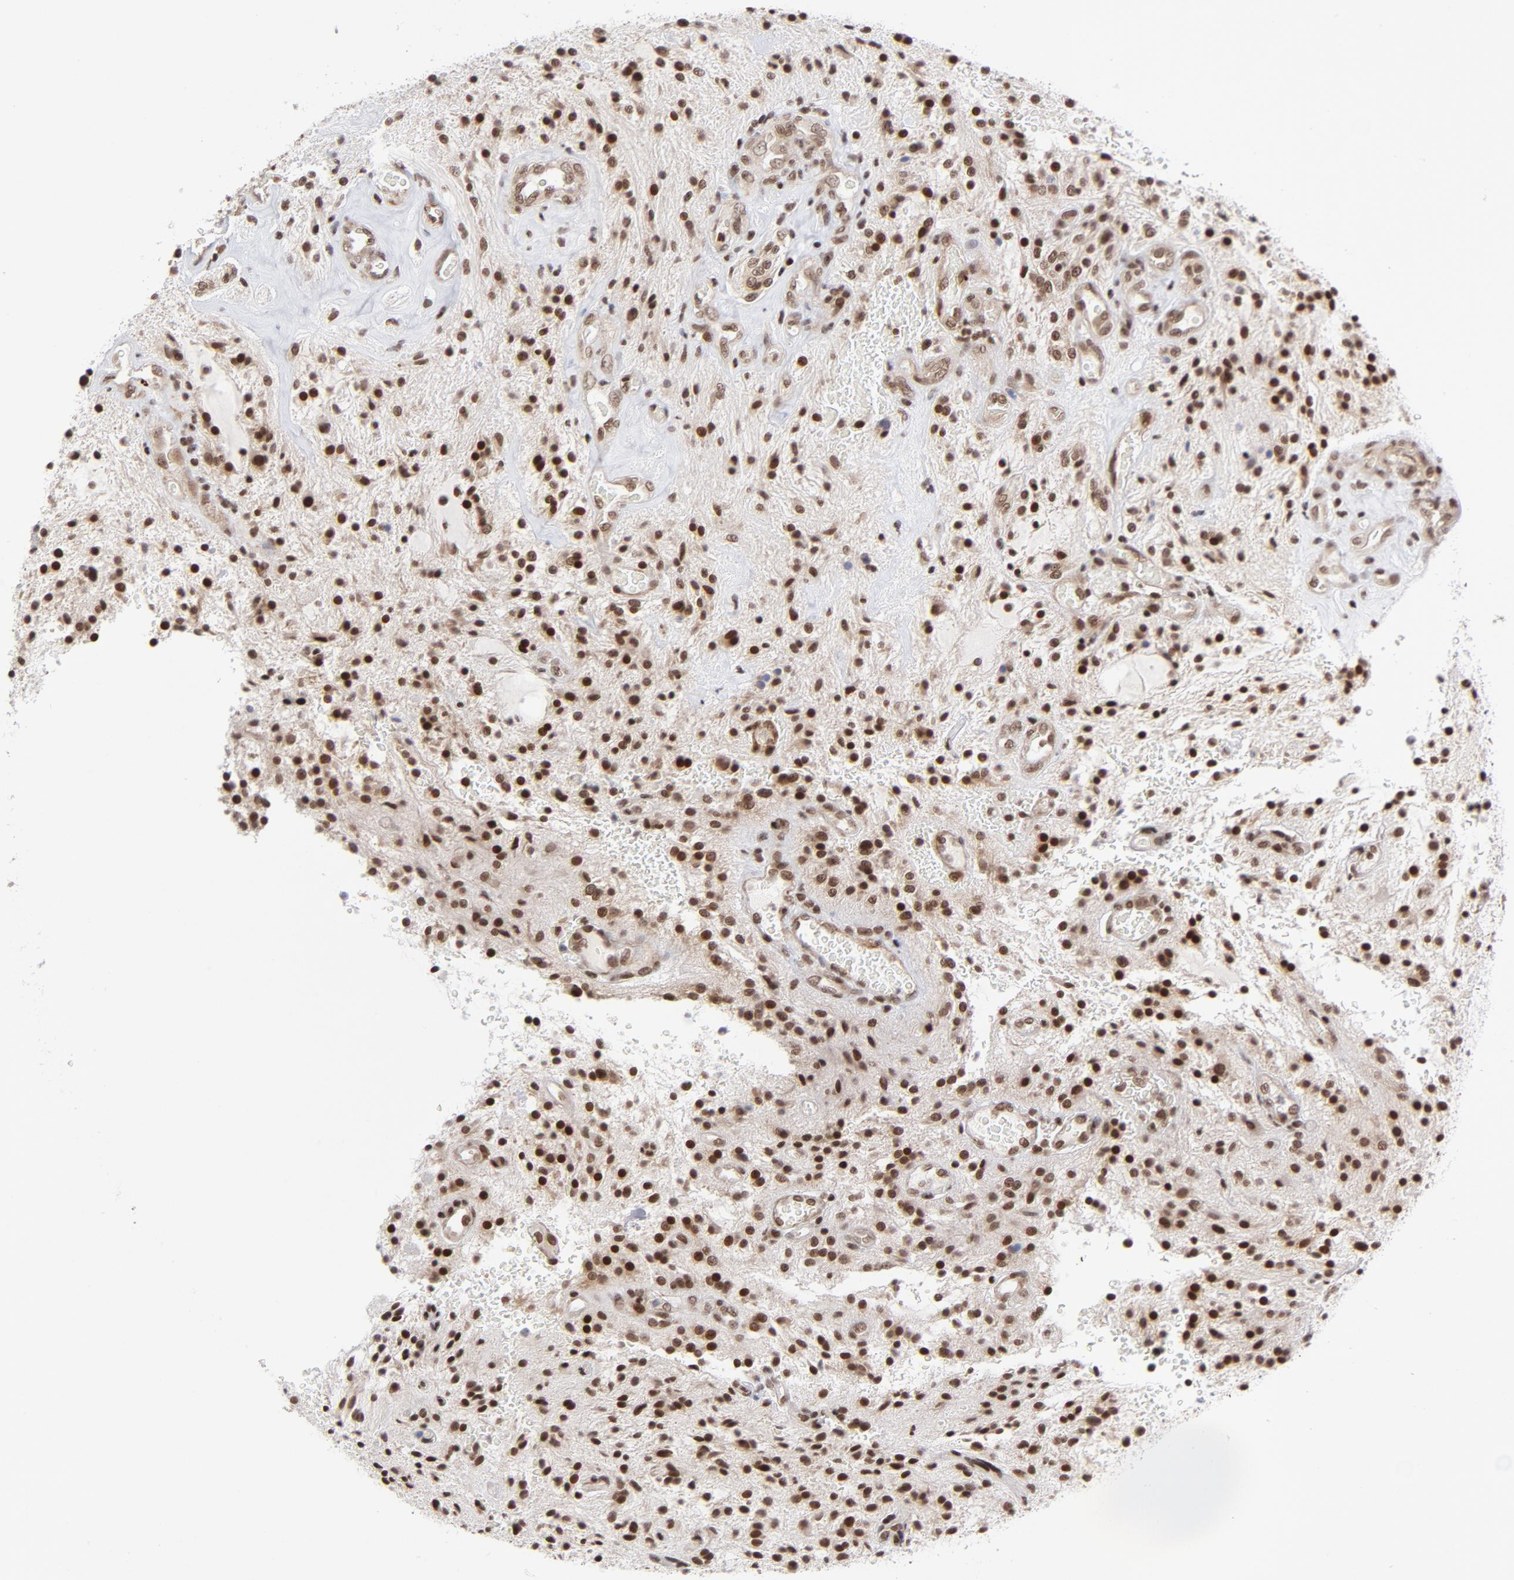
{"staining": {"intensity": "strong", "quantity": ">75%", "location": "nuclear"}, "tissue": "glioma", "cell_type": "Tumor cells", "image_type": "cancer", "snomed": [{"axis": "morphology", "description": "Glioma, malignant, NOS"}, {"axis": "topography", "description": "Cerebellum"}], "caption": "Tumor cells reveal high levels of strong nuclear expression in approximately >75% of cells in human glioma.", "gene": "CTCF", "patient": {"sex": "female", "age": 10}}